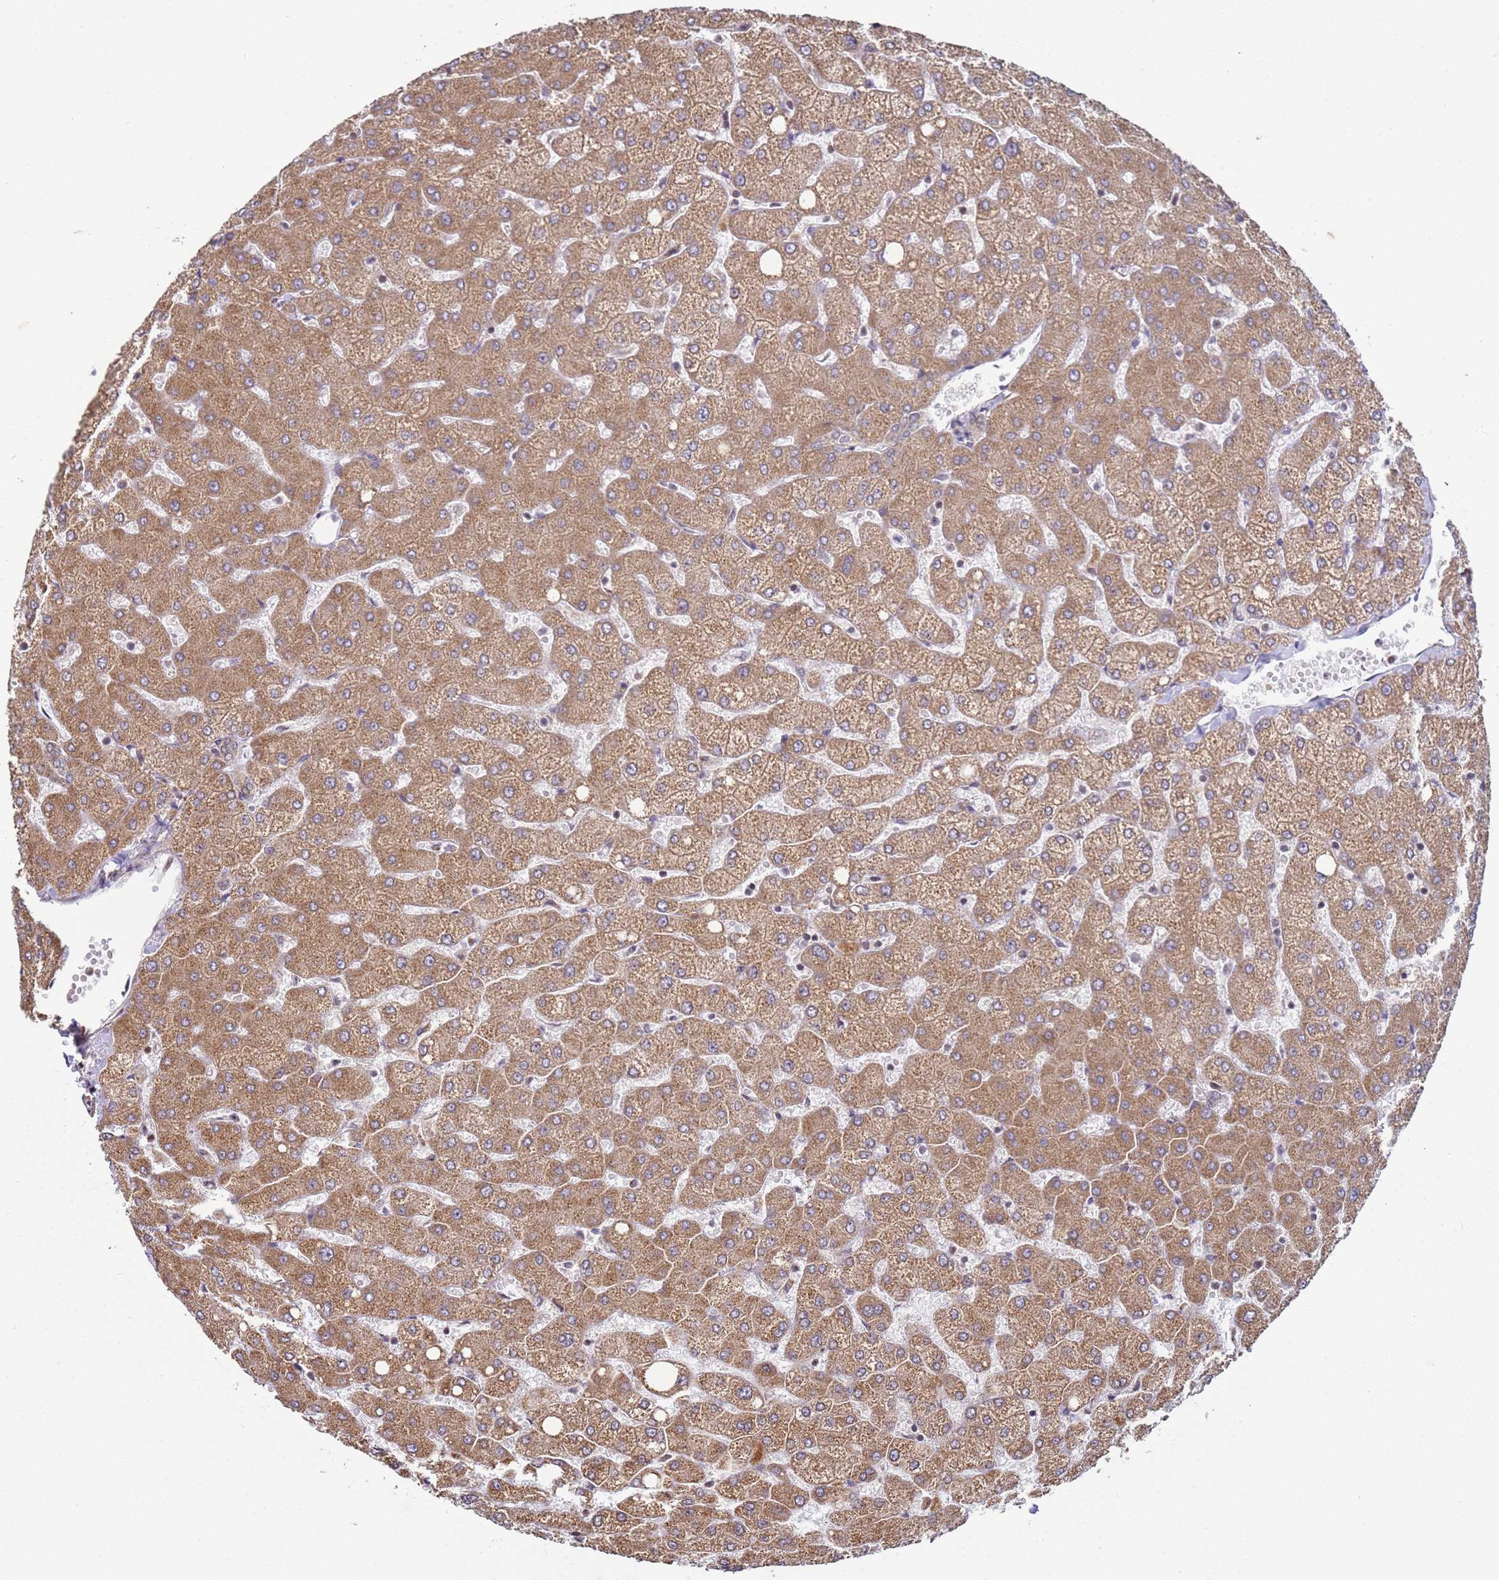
{"staining": {"intensity": "negative", "quantity": "none", "location": "none"}, "tissue": "liver", "cell_type": "Cholangiocytes", "image_type": "normal", "snomed": [{"axis": "morphology", "description": "Normal tissue, NOS"}, {"axis": "topography", "description": "Liver"}], "caption": "Cholangiocytes show no significant protein staining in benign liver. (DAB (3,3'-diaminobenzidine) IHC, high magnification).", "gene": "SNAPC4", "patient": {"sex": "female", "age": 54}}